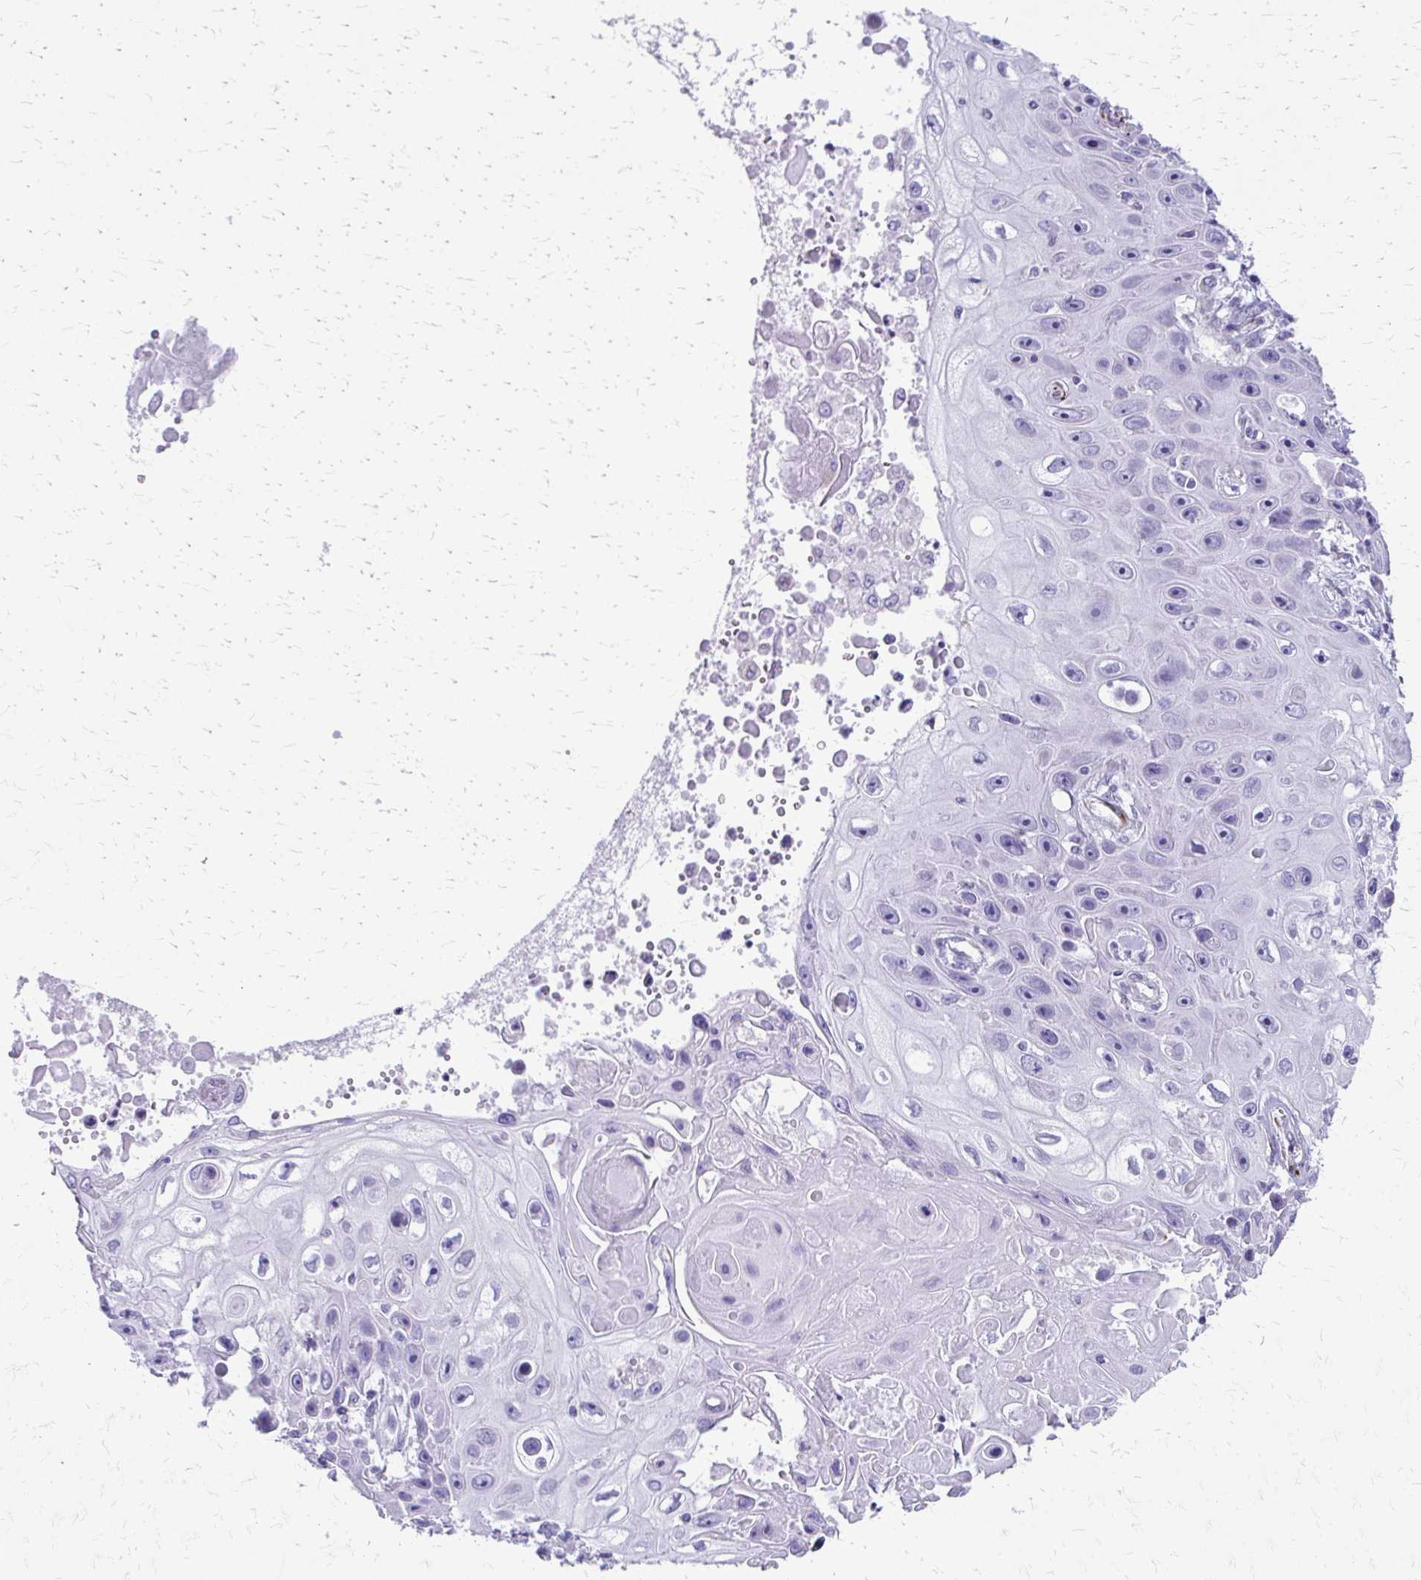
{"staining": {"intensity": "negative", "quantity": "none", "location": "none"}, "tissue": "skin cancer", "cell_type": "Tumor cells", "image_type": "cancer", "snomed": [{"axis": "morphology", "description": "Squamous cell carcinoma, NOS"}, {"axis": "topography", "description": "Skin"}], "caption": "High magnification brightfield microscopy of squamous cell carcinoma (skin) stained with DAB (3,3'-diaminobenzidine) (brown) and counterstained with hematoxylin (blue): tumor cells show no significant positivity.", "gene": "TRIM6", "patient": {"sex": "male", "age": 82}}